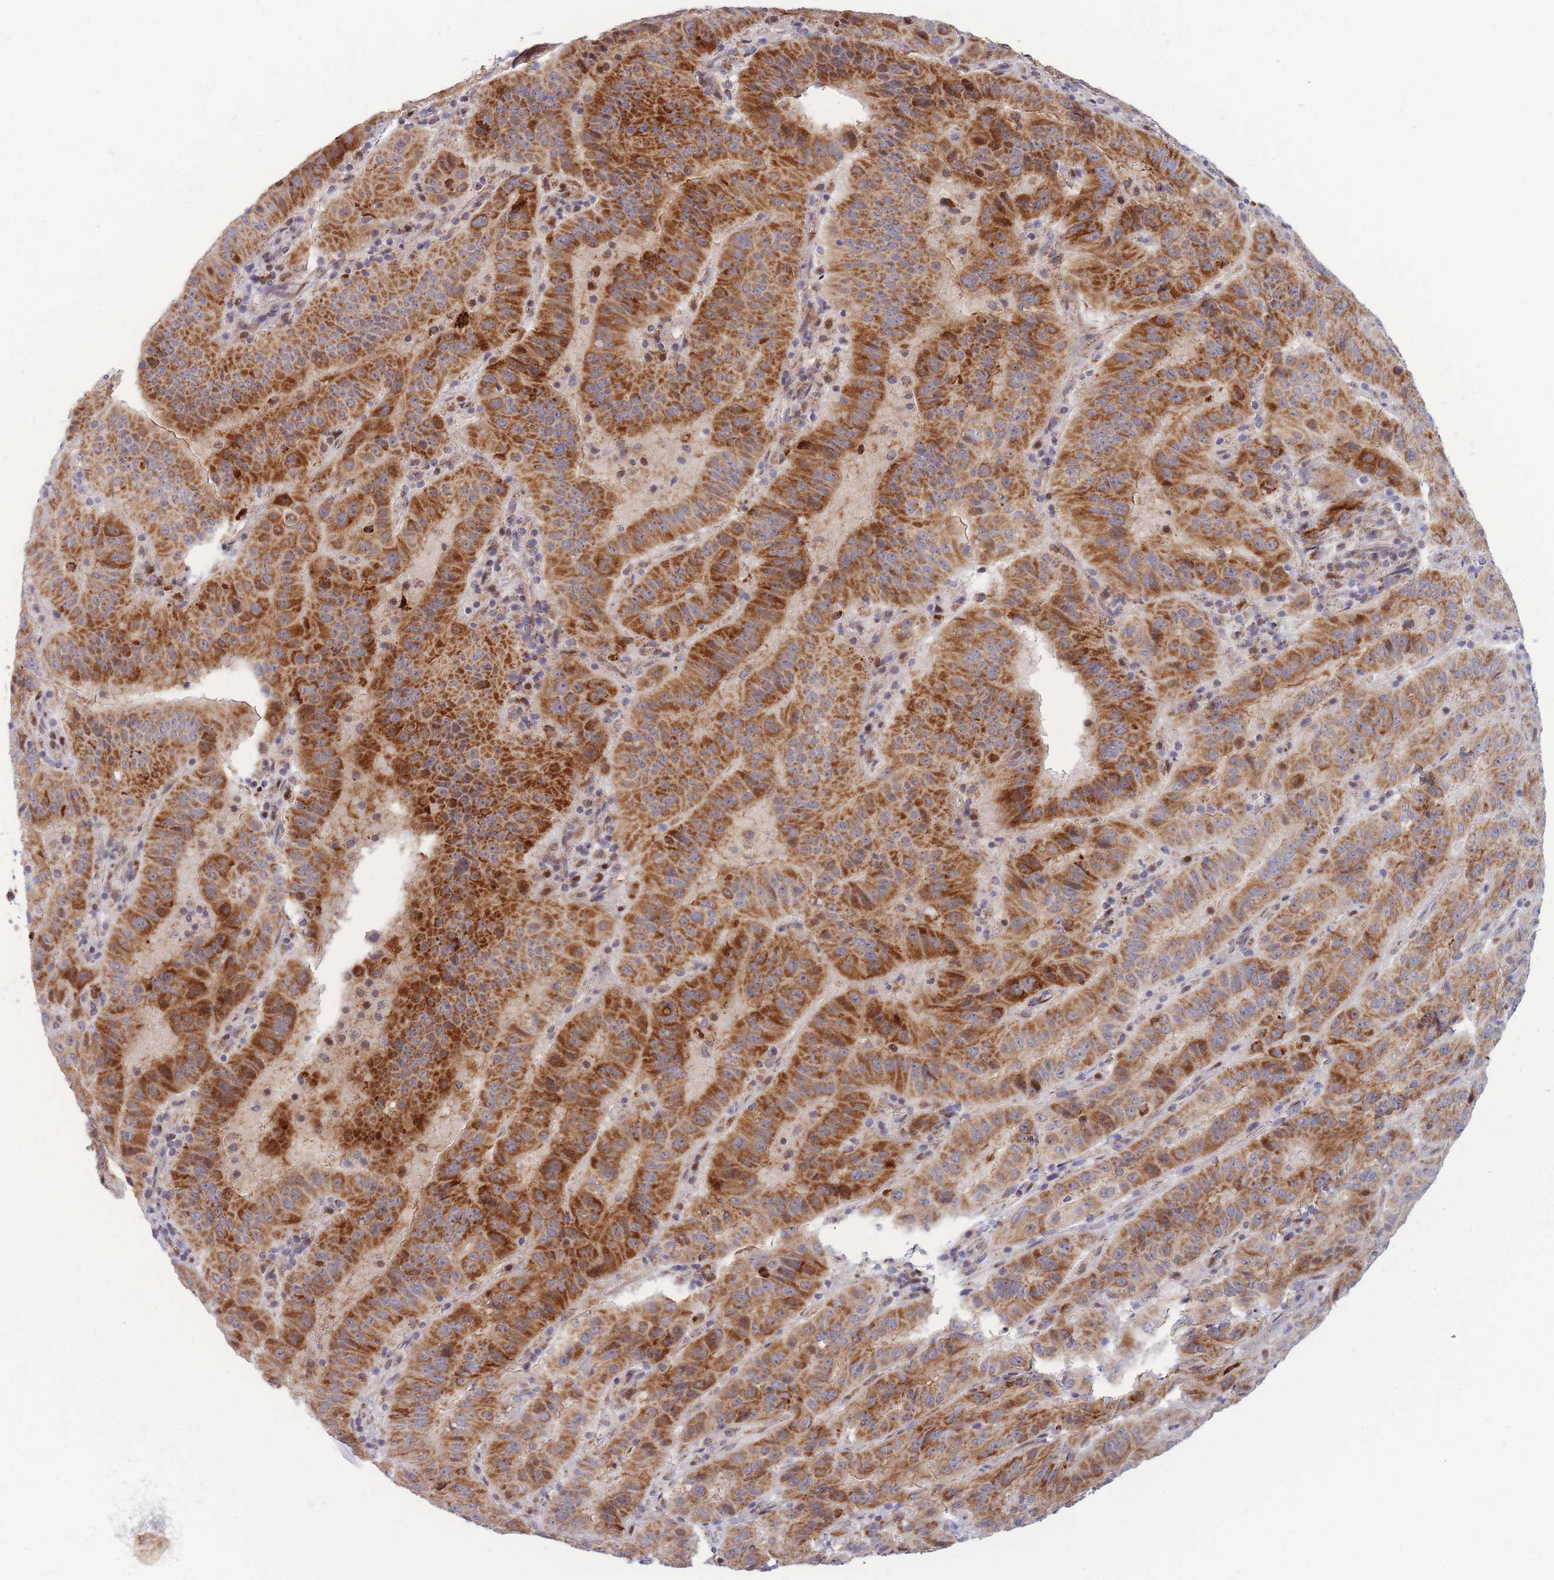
{"staining": {"intensity": "strong", "quantity": ">75%", "location": "cytoplasmic/membranous"}, "tissue": "pancreatic cancer", "cell_type": "Tumor cells", "image_type": "cancer", "snomed": [{"axis": "morphology", "description": "Adenocarcinoma, NOS"}, {"axis": "topography", "description": "Pancreas"}], "caption": "Immunohistochemistry histopathology image of neoplastic tissue: human adenocarcinoma (pancreatic) stained using IHC shows high levels of strong protein expression localized specifically in the cytoplasmic/membranous of tumor cells, appearing as a cytoplasmic/membranous brown color.", "gene": "MOB4", "patient": {"sex": "male", "age": 63}}